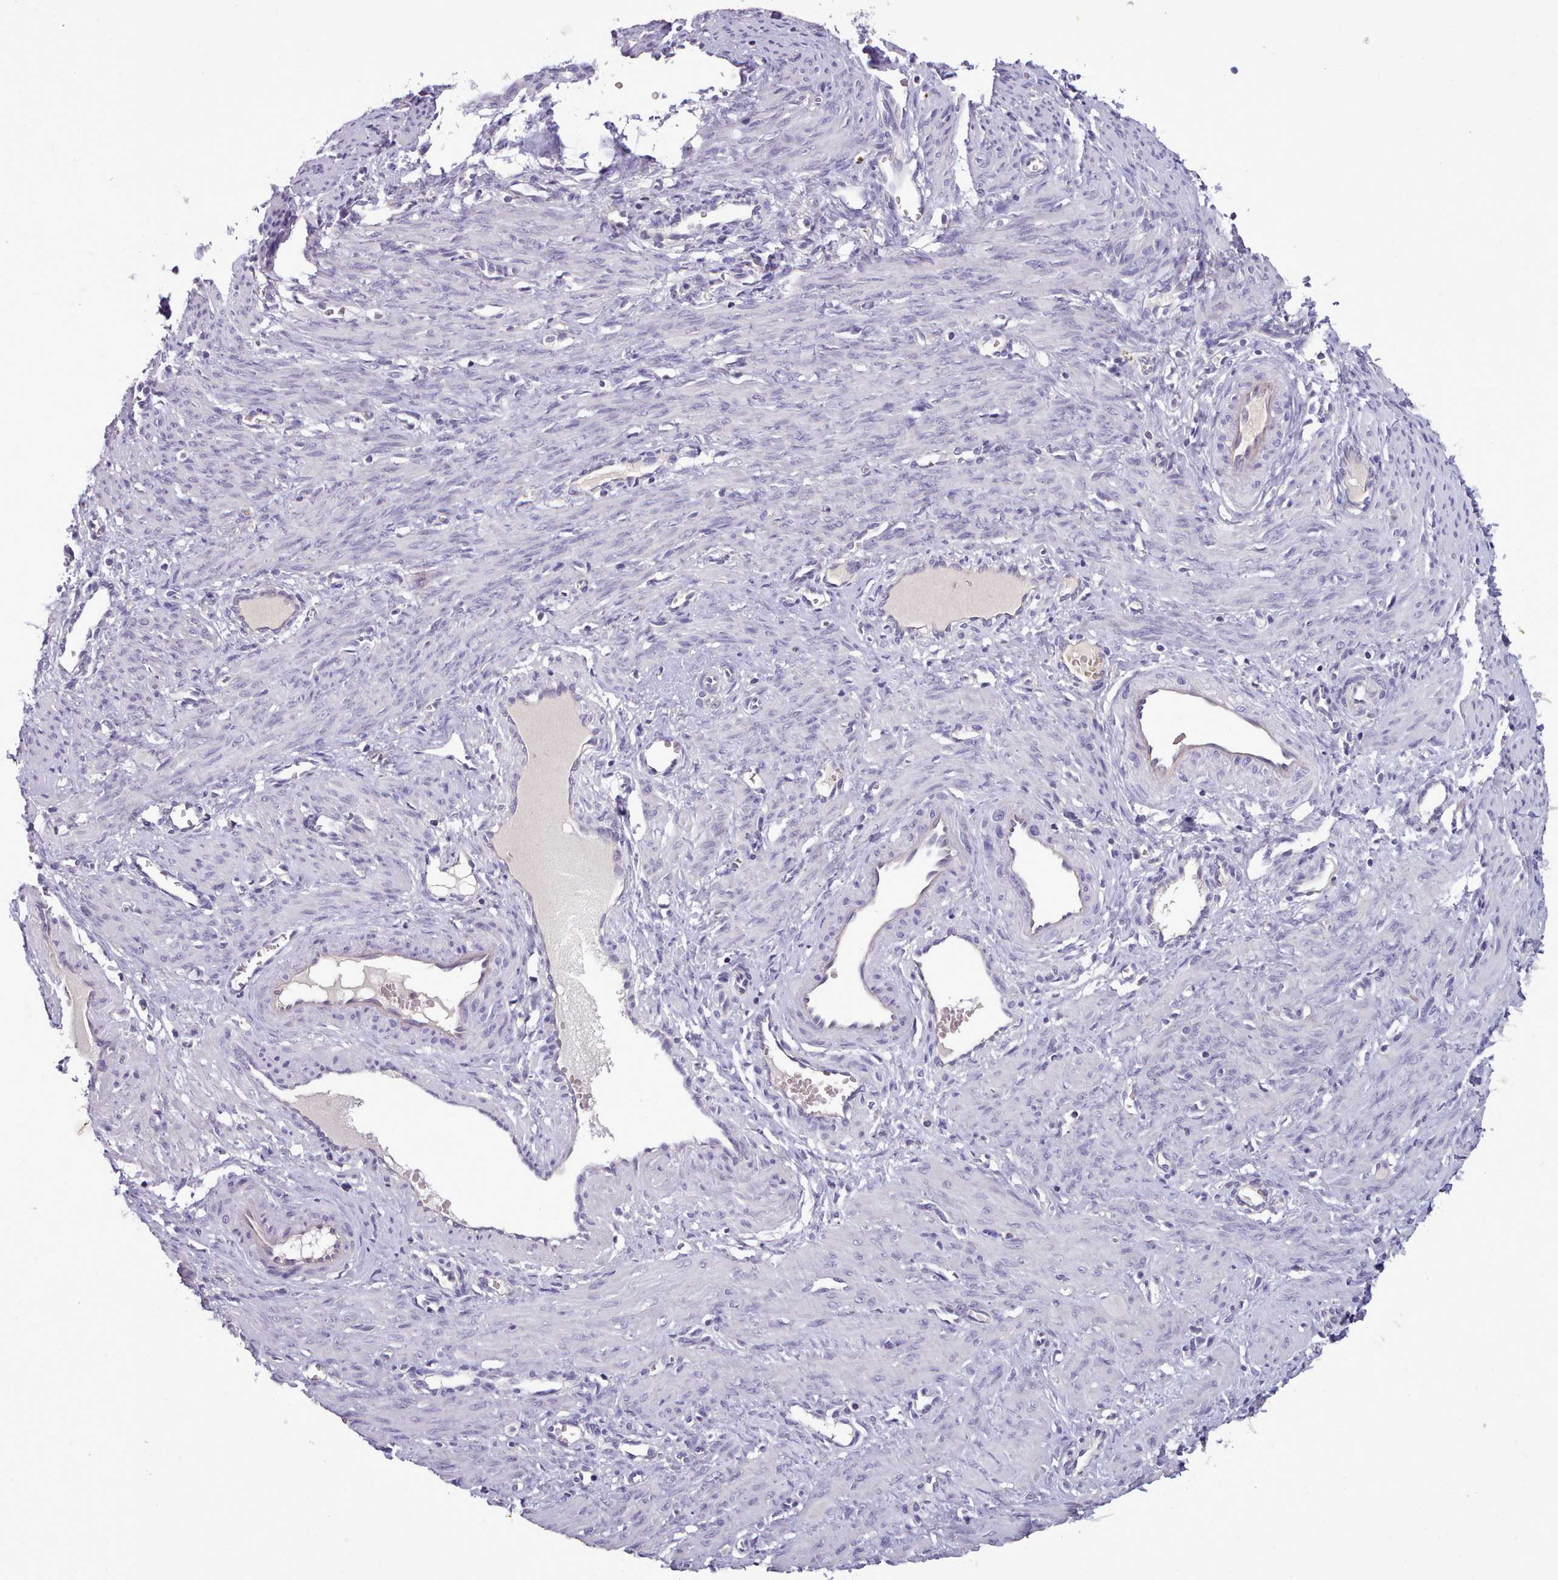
{"staining": {"intensity": "negative", "quantity": "none", "location": "none"}, "tissue": "smooth muscle", "cell_type": "Smooth muscle cells", "image_type": "normal", "snomed": [{"axis": "morphology", "description": "Normal tissue, NOS"}, {"axis": "topography", "description": "Endometrium"}], "caption": "Smooth muscle cells show no significant protein positivity in unremarkable smooth muscle. (Stains: DAB (3,3'-diaminobenzidine) immunohistochemistry (IHC) with hematoxylin counter stain, Microscopy: brightfield microscopy at high magnification).", "gene": "KCTD16", "patient": {"sex": "female", "age": 33}}